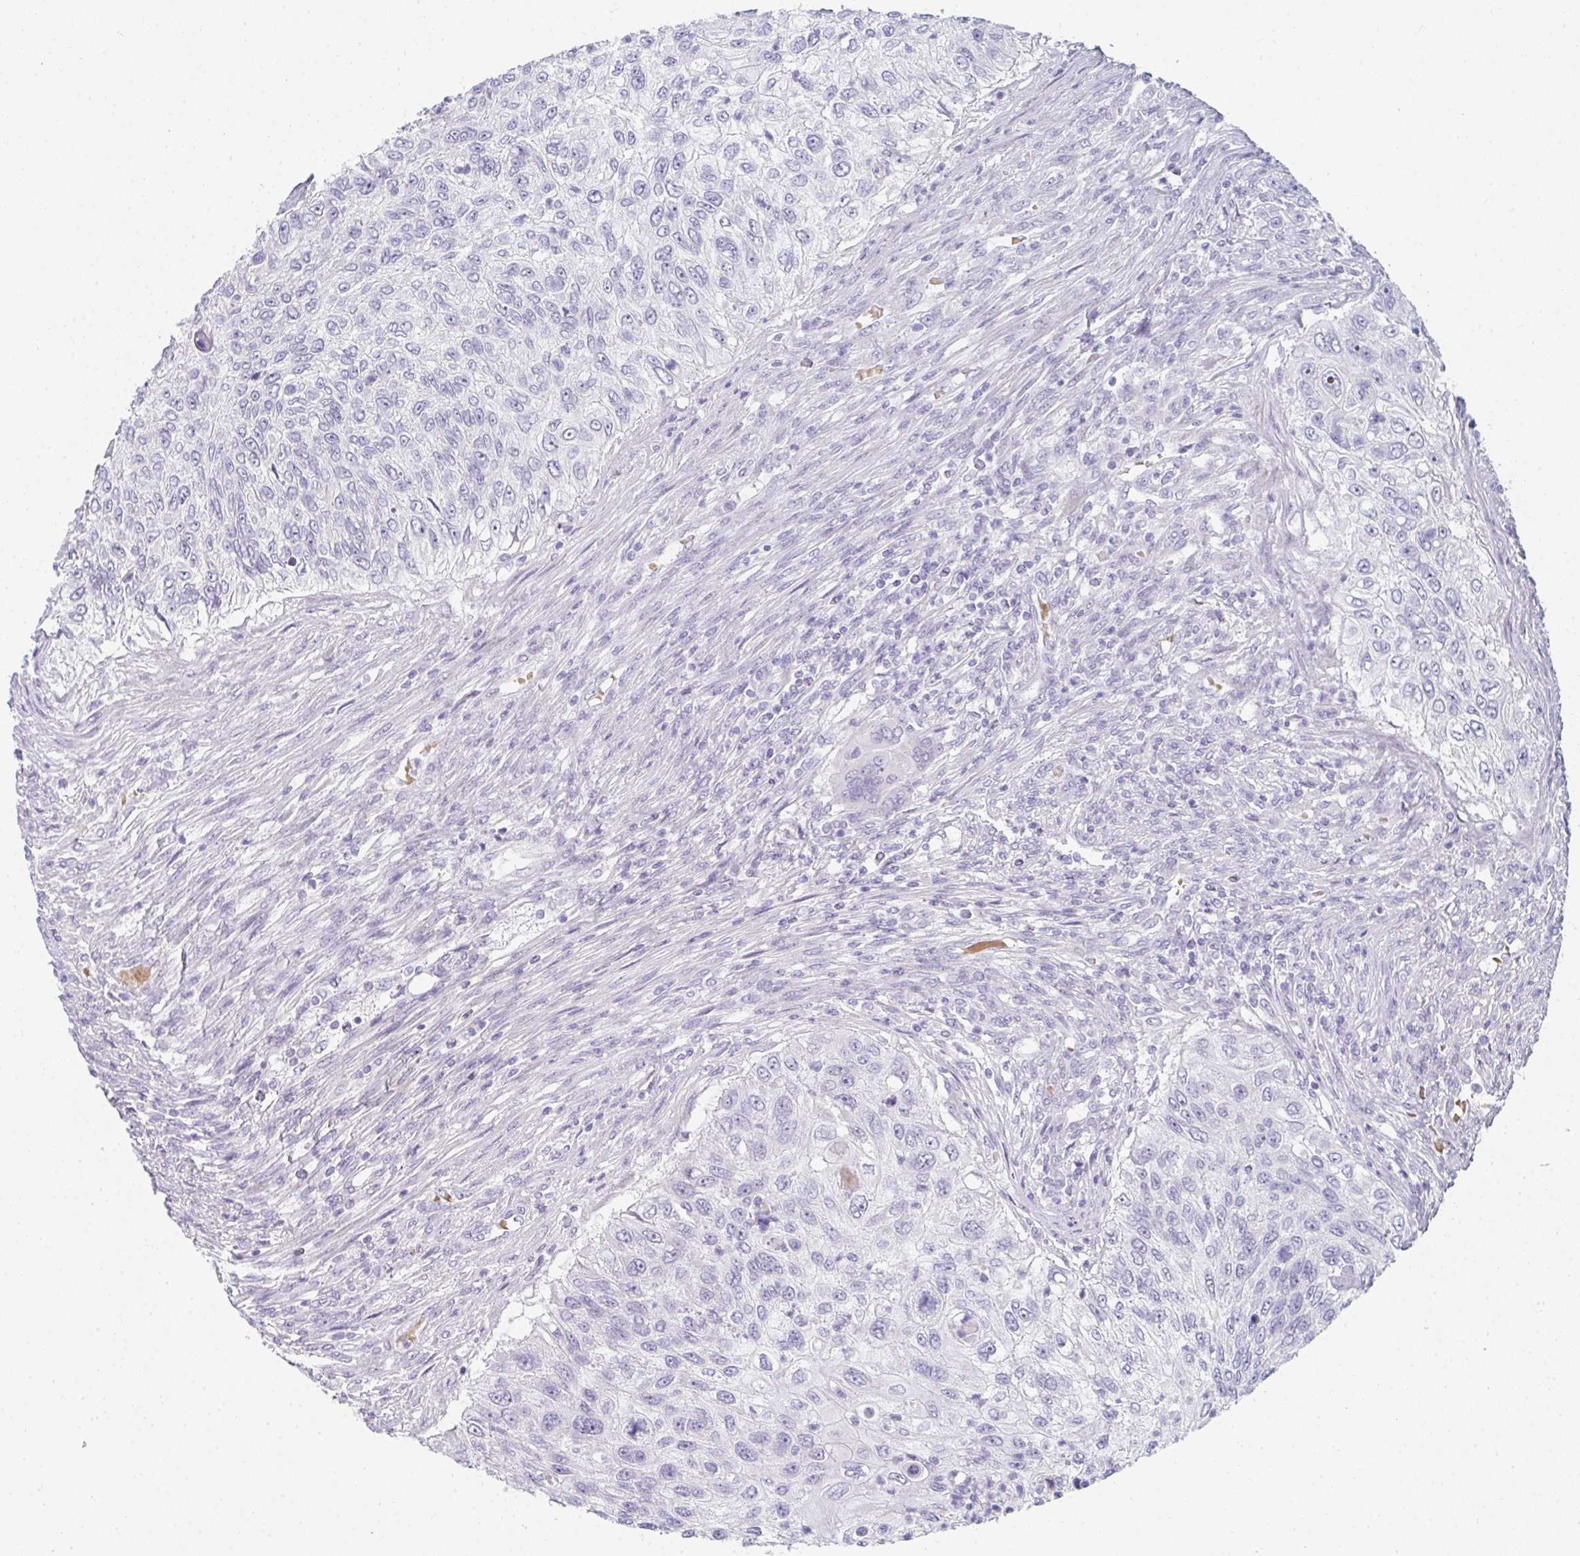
{"staining": {"intensity": "negative", "quantity": "none", "location": "none"}, "tissue": "urothelial cancer", "cell_type": "Tumor cells", "image_type": "cancer", "snomed": [{"axis": "morphology", "description": "Urothelial carcinoma, High grade"}, {"axis": "topography", "description": "Urinary bladder"}], "caption": "Photomicrograph shows no significant protein expression in tumor cells of high-grade urothelial carcinoma. (DAB (3,3'-diaminobenzidine) immunohistochemistry (IHC) visualized using brightfield microscopy, high magnification).", "gene": "NEU2", "patient": {"sex": "female", "age": 60}}